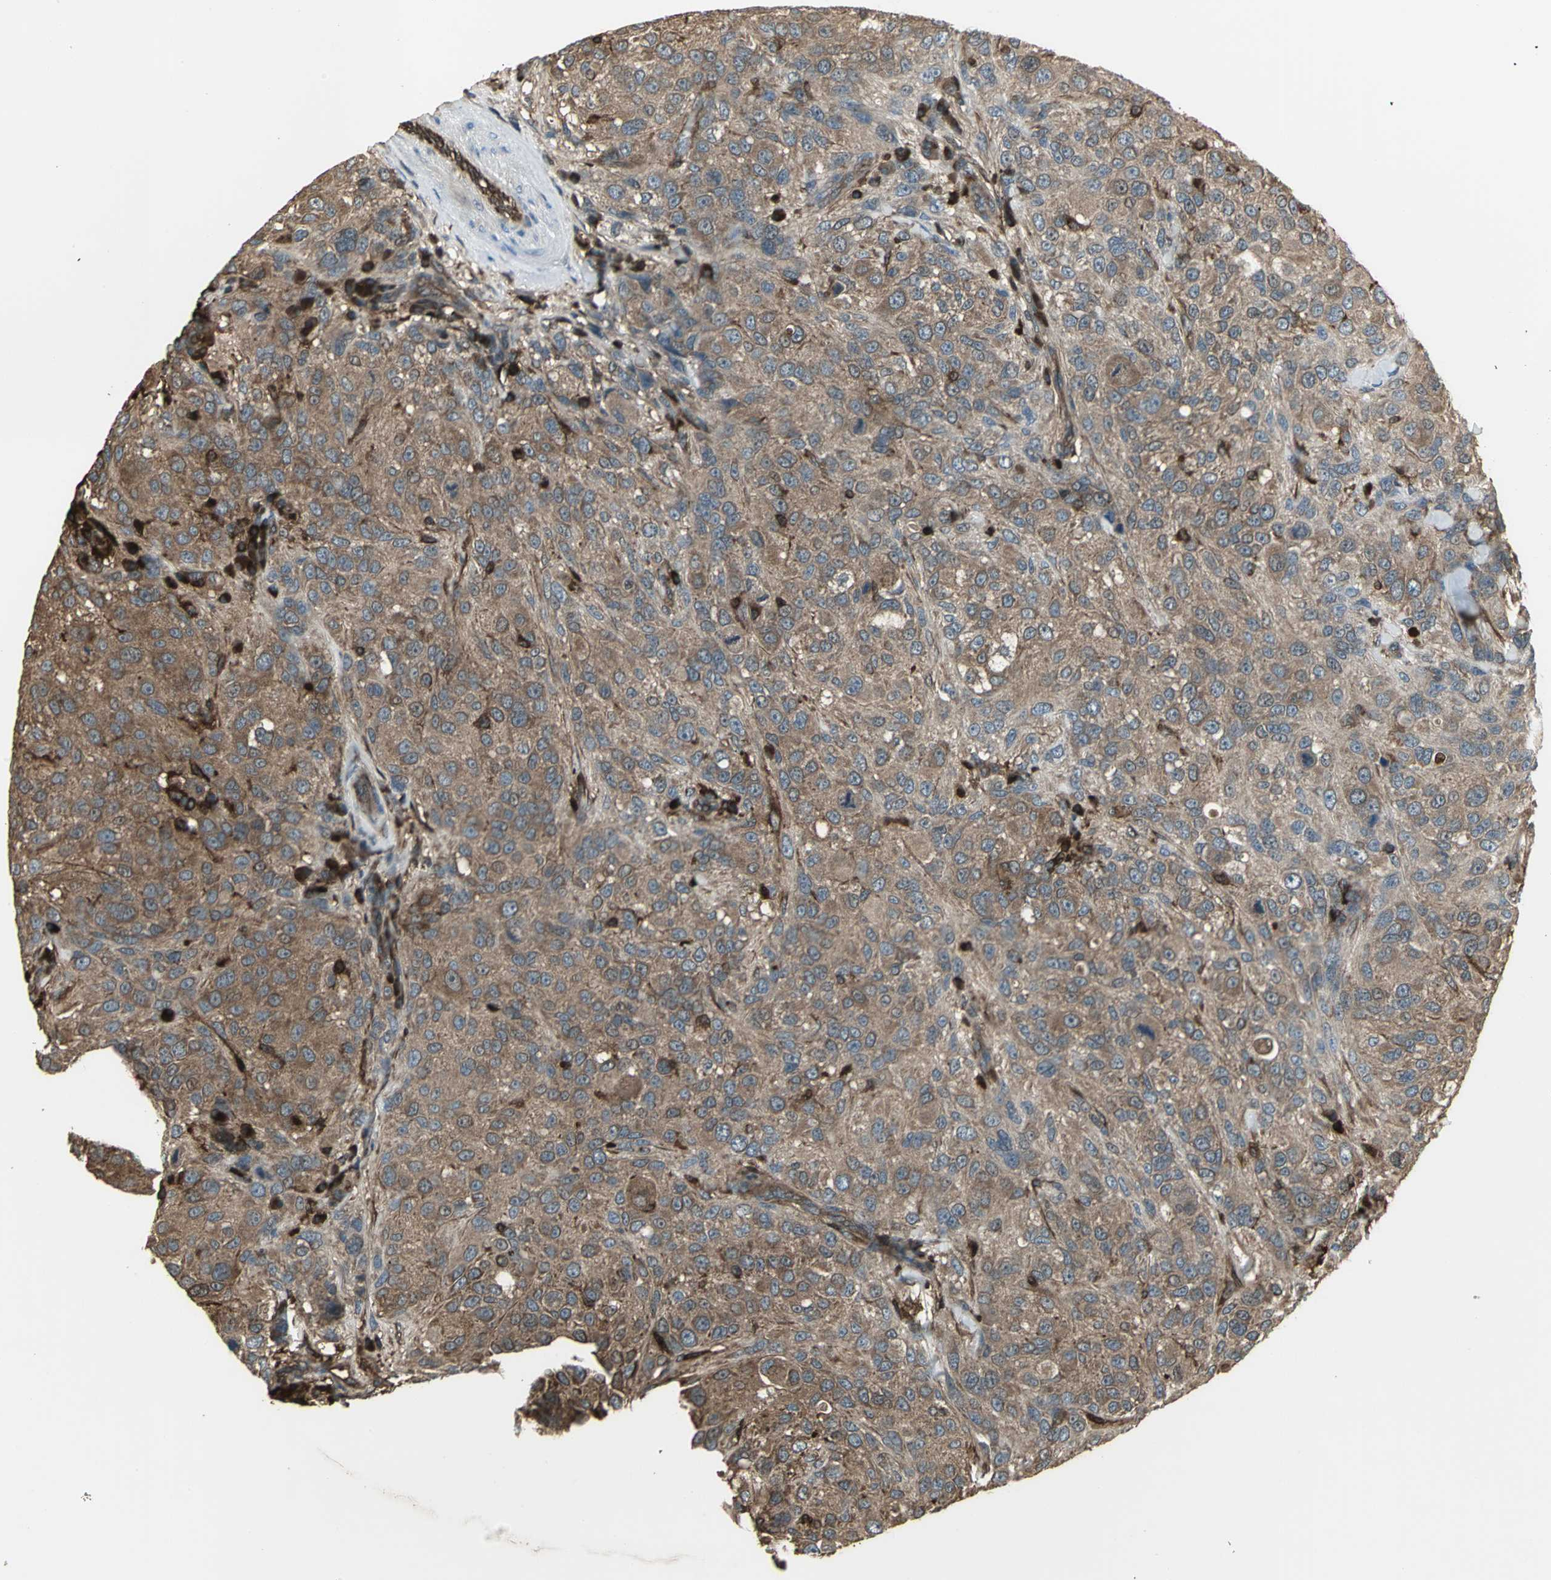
{"staining": {"intensity": "moderate", "quantity": ">75%", "location": "cytoplasmic/membranous"}, "tissue": "melanoma", "cell_type": "Tumor cells", "image_type": "cancer", "snomed": [{"axis": "morphology", "description": "Necrosis, NOS"}, {"axis": "morphology", "description": "Malignant melanoma, NOS"}, {"axis": "topography", "description": "Skin"}], "caption": "This histopathology image exhibits immunohistochemistry (IHC) staining of human melanoma, with medium moderate cytoplasmic/membranous expression in approximately >75% of tumor cells.", "gene": "PRXL2B", "patient": {"sex": "female", "age": 87}}